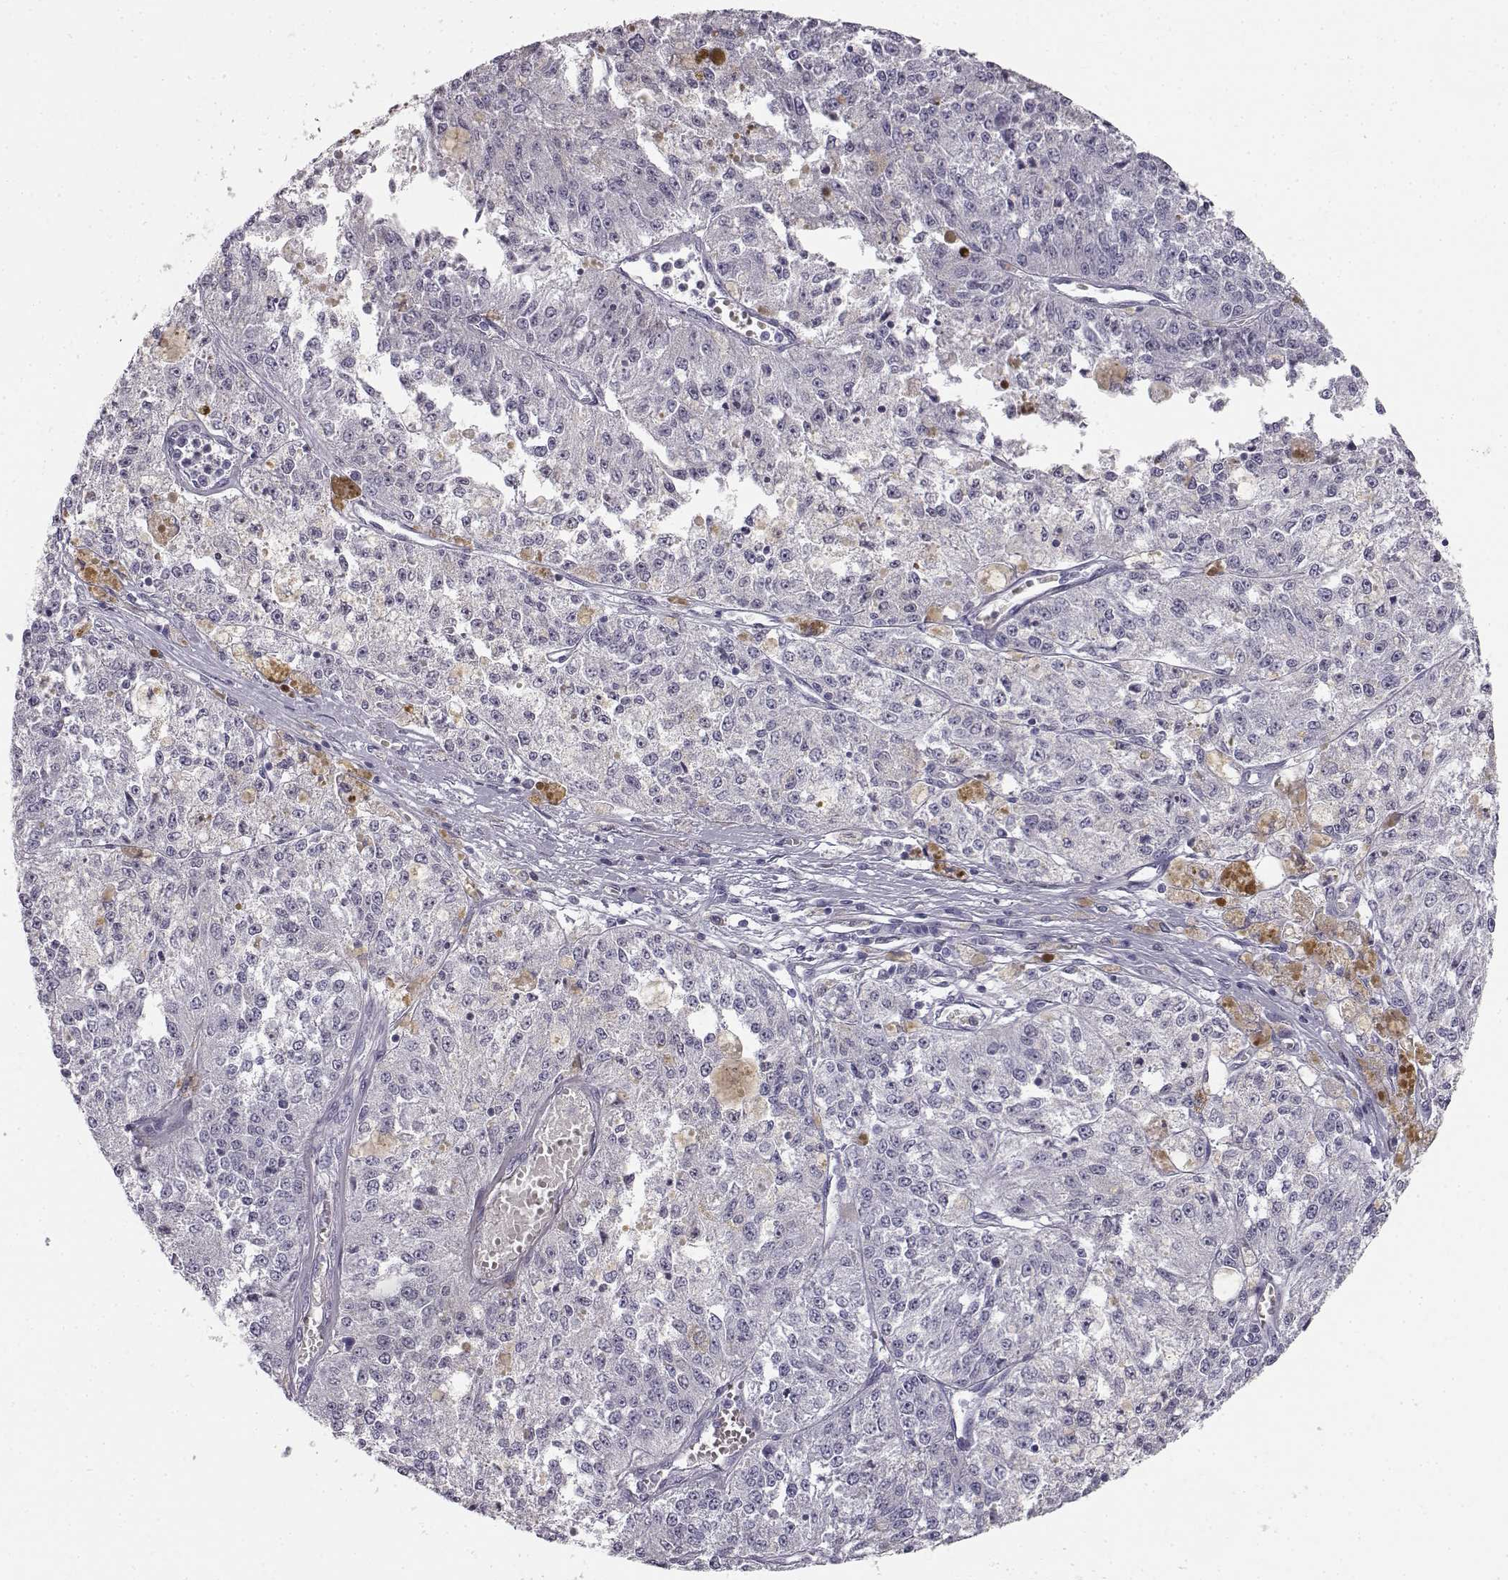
{"staining": {"intensity": "negative", "quantity": "none", "location": "none"}, "tissue": "melanoma", "cell_type": "Tumor cells", "image_type": "cancer", "snomed": [{"axis": "morphology", "description": "Malignant melanoma, Metastatic site"}, {"axis": "topography", "description": "Lymph node"}], "caption": "Tumor cells show no significant expression in melanoma. The staining is performed using DAB brown chromogen with nuclei counter-stained in using hematoxylin.", "gene": "MYCBPAP", "patient": {"sex": "female", "age": 64}}